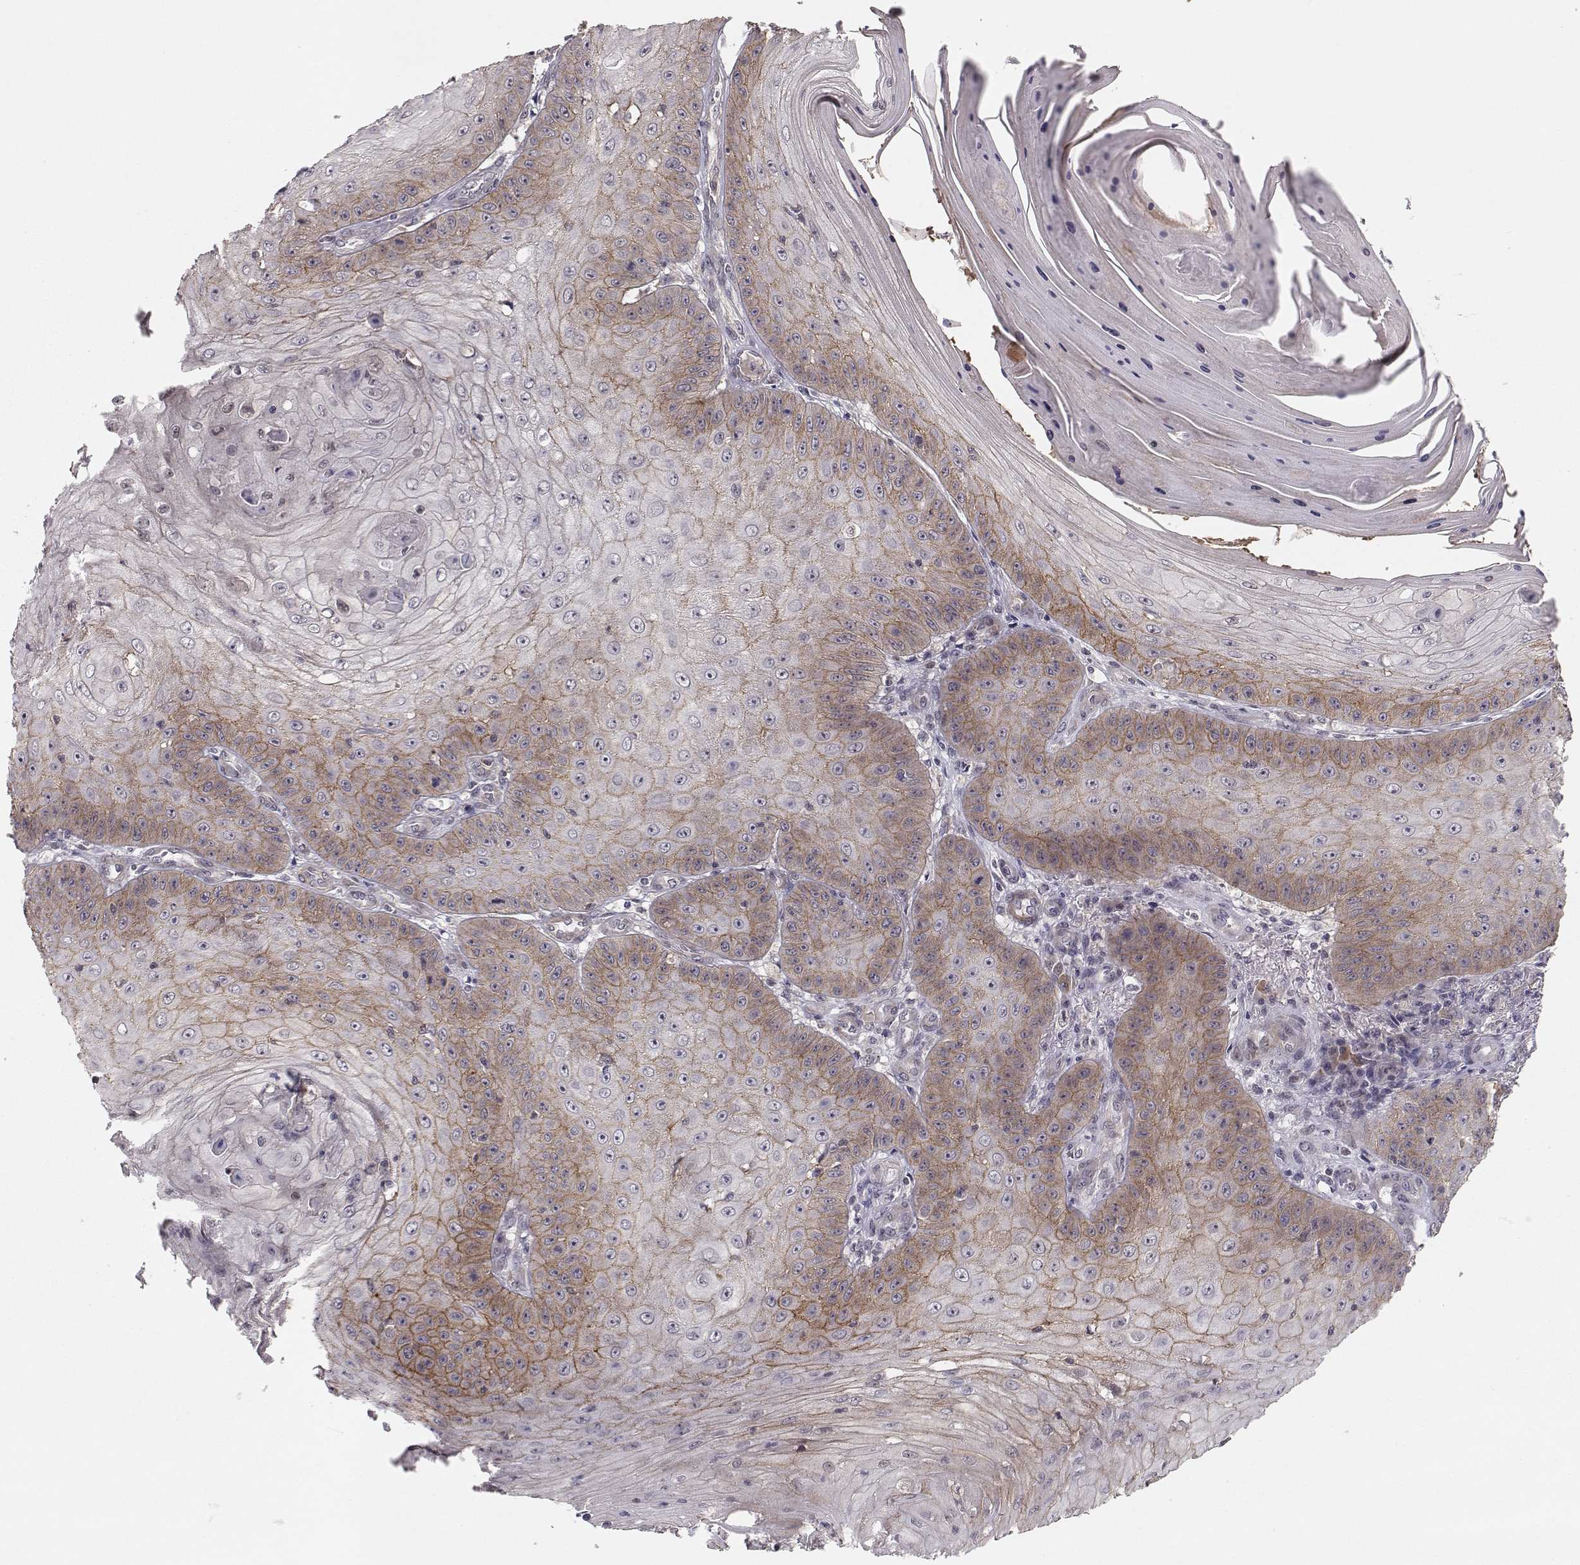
{"staining": {"intensity": "moderate", "quantity": "25%-75%", "location": "cytoplasmic/membranous"}, "tissue": "skin cancer", "cell_type": "Tumor cells", "image_type": "cancer", "snomed": [{"axis": "morphology", "description": "Squamous cell carcinoma, NOS"}, {"axis": "topography", "description": "Skin"}], "caption": "A brown stain labels moderate cytoplasmic/membranous positivity of a protein in skin cancer tumor cells.", "gene": "PLEKHG3", "patient": {"sex": "male", "age": 70}}